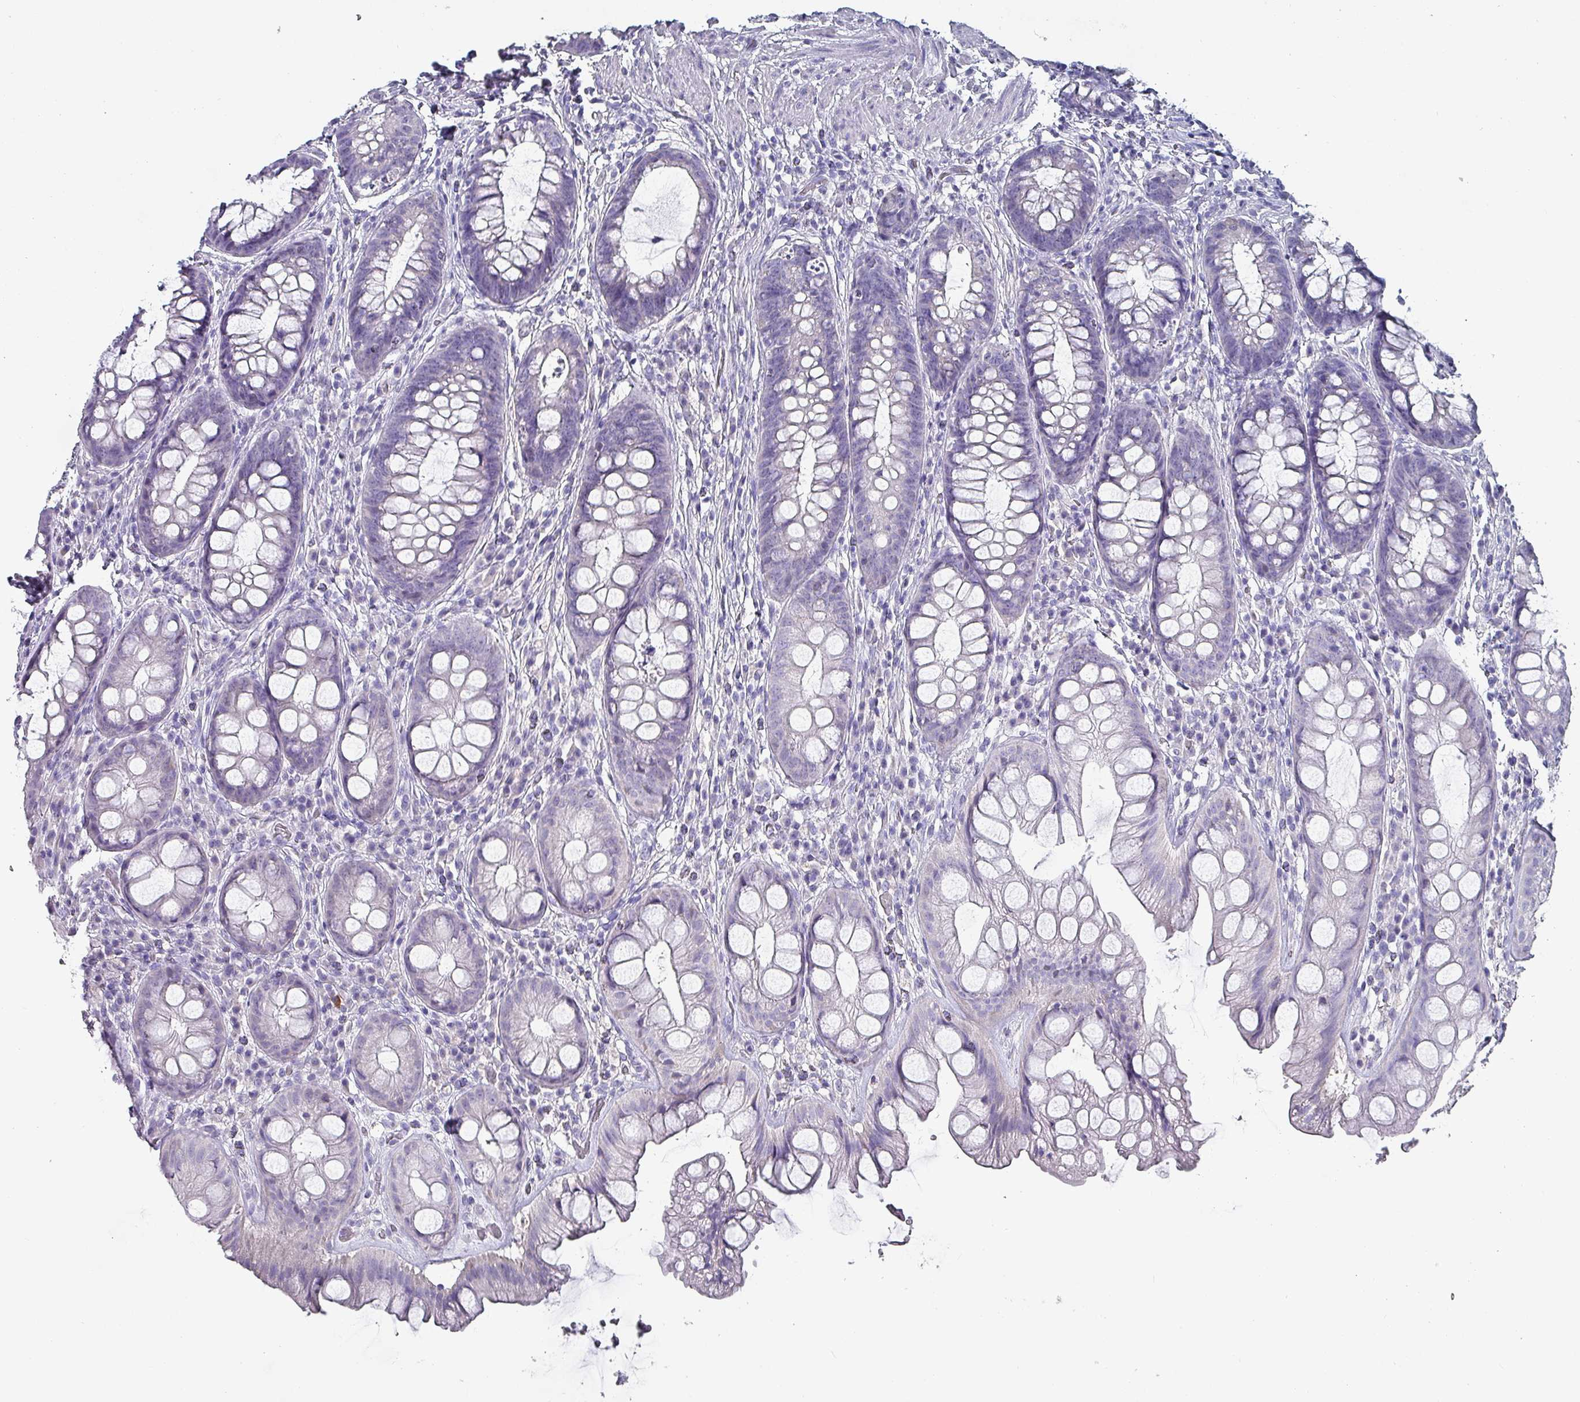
{"staining": {"intensity": "negative", "quantity": "none", "location": "none"}, "tissue": "rectum", "cell_type": "Glandular cells", "image_type": "normal", "snomed": [{"axis": "morphology", "description": "Normal tissue, NOS"}, {"axis": "topography", "description": "Rectum"}], "caption": "The image demonstrates no significant expression in glandular cells of rectum. Nuclei are stained in blue.", "gene": "INS", "patient": {"sex": "male", "age": 74}}